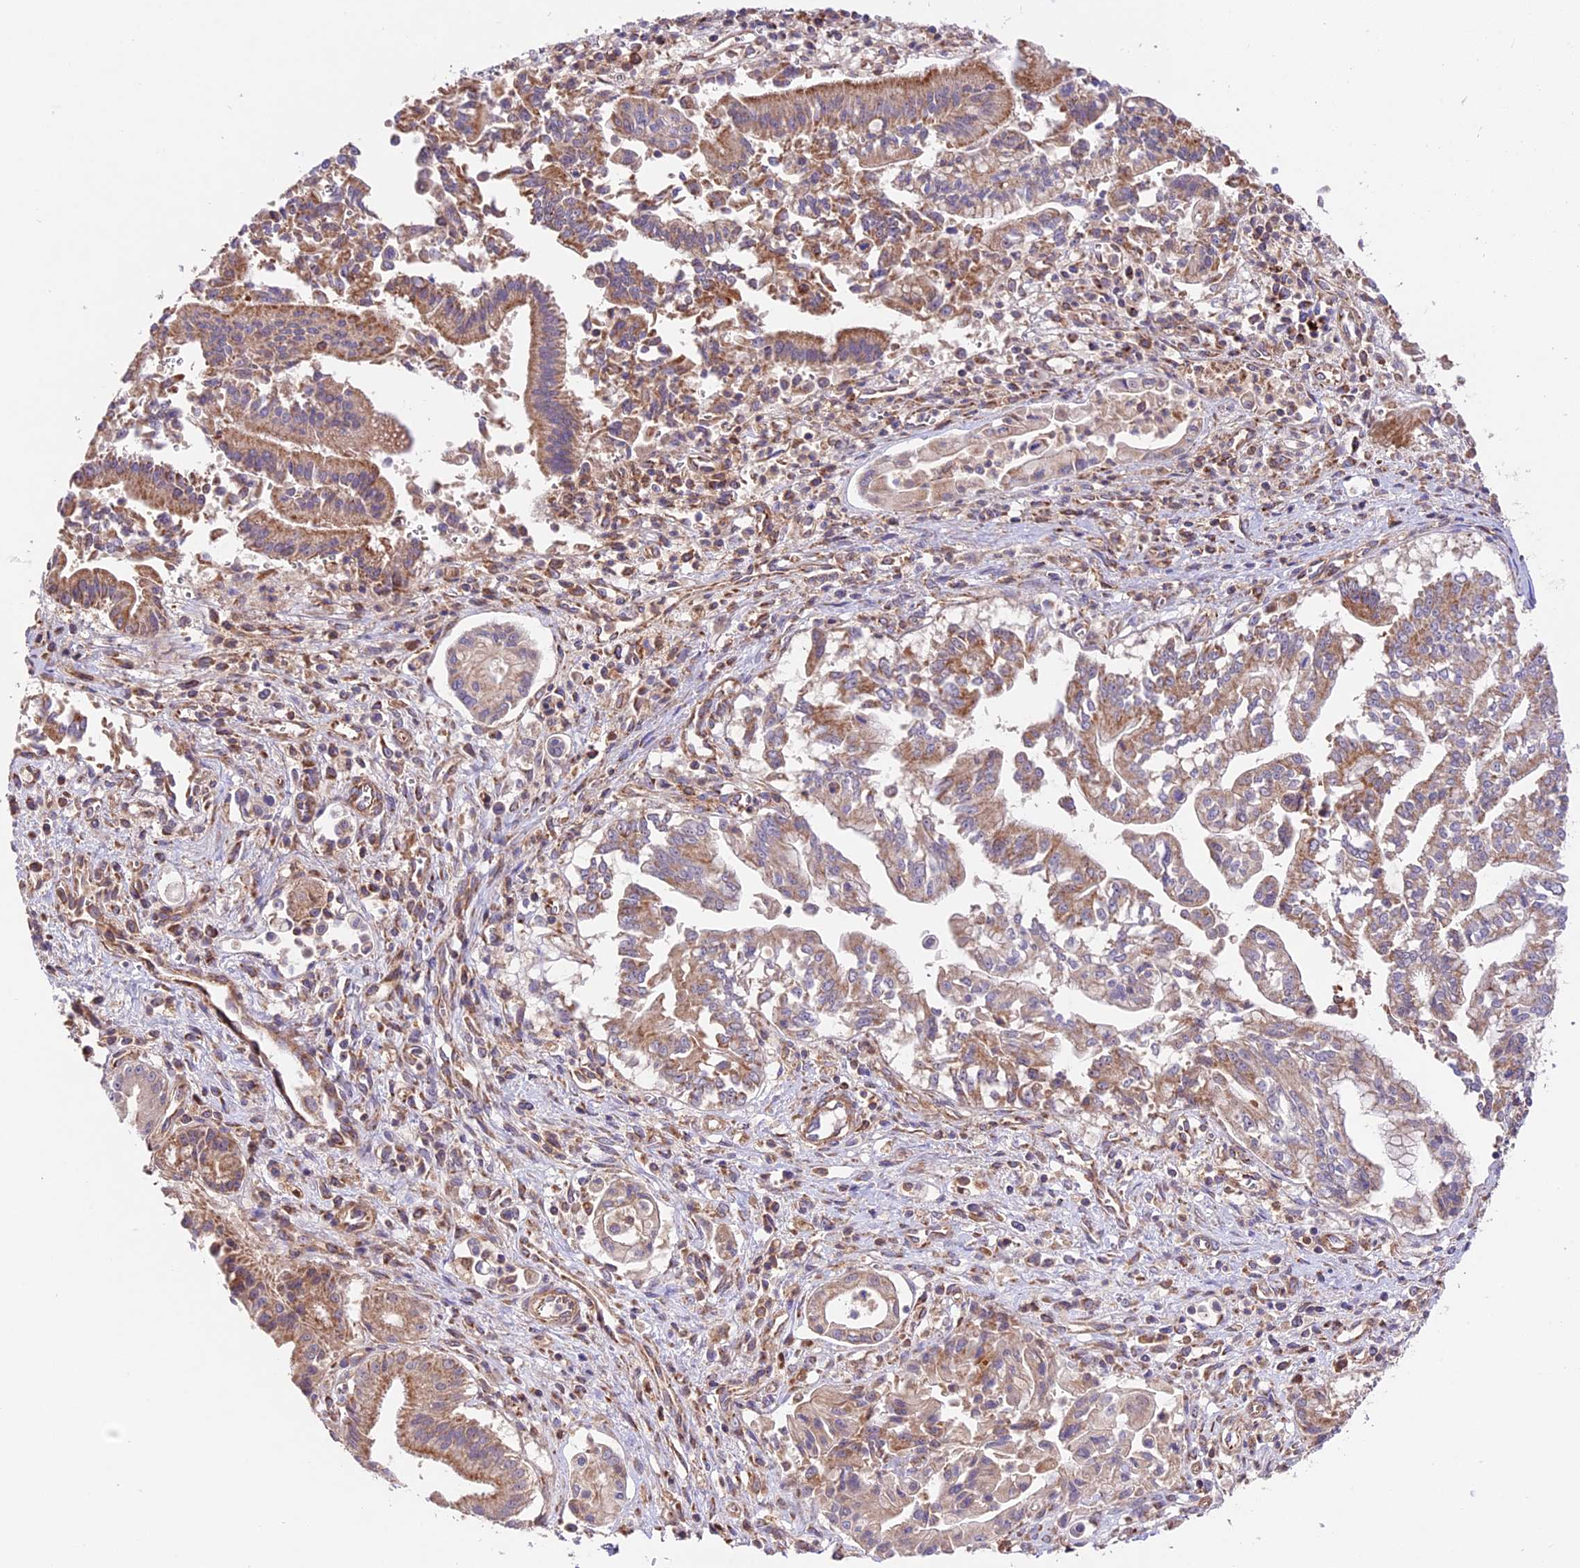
{"staining": {"intensity": "moderate", "quantity": ">75%", "location": "cytoplasmic/membranous"}, "tissue": "pancreatic cancer", "cell_type": "Tumor cells", "image_type": "cancer", "snomed": [{"axis": "morphology", "description": "Adenocarcinoma, NOS"}, {"axis": "topography", "description": "Pancreas"}], "caption": "Pancreatic cancer was stained to show a protein in brown. There is medium levels of moderate cytoplasmic/membranous positivity in approximately >75% of tumor cells.", "gene": "NDUFA8", "patient": {"sex": "male", "age": 78}}